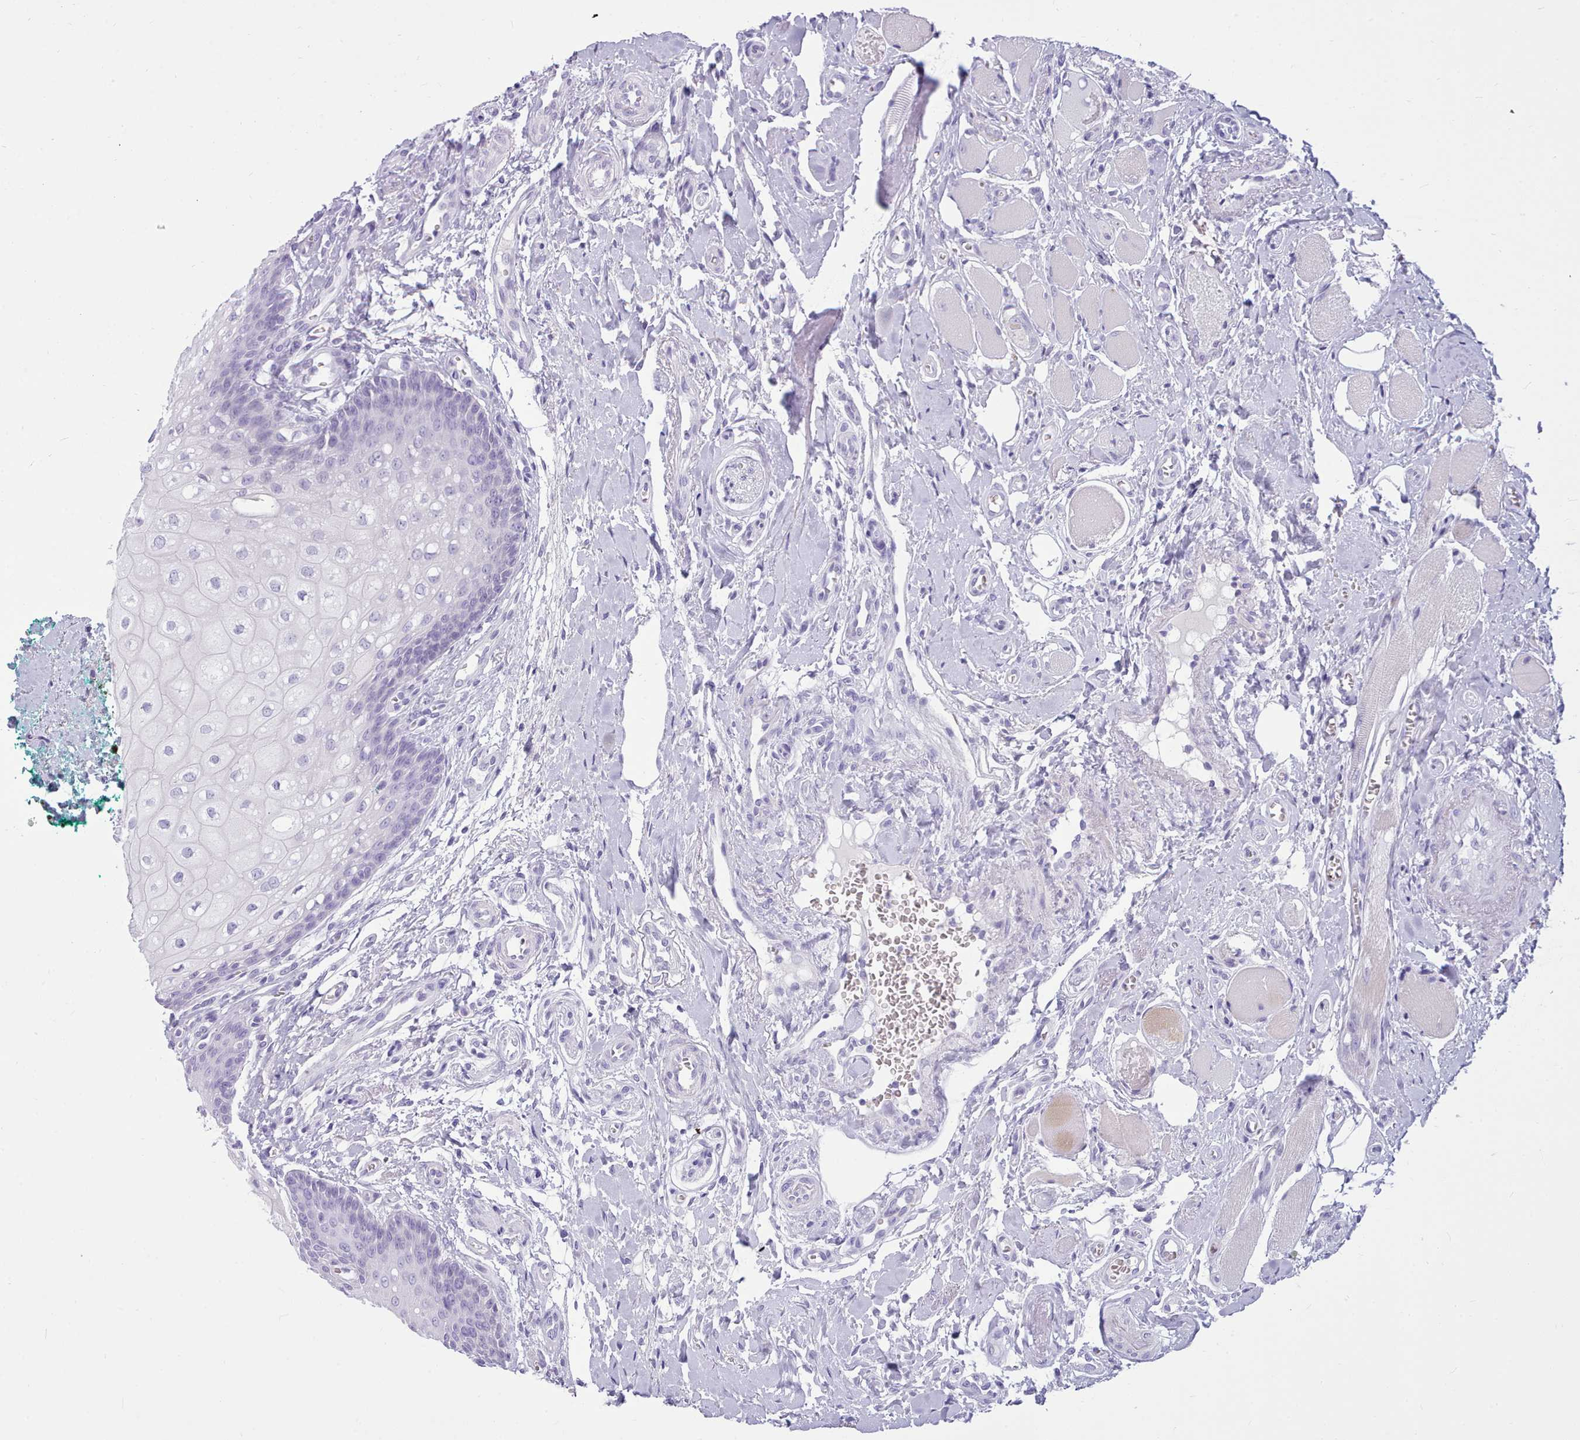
{"staining": {"intensity": "negative", "quantity": "none", "location": "none"}, "tissue": "oral mucosa", "cell_type": "Squamous epithelial cells", "image_type": "normal", "snomed": [{"axis": "morphology", "description": "Normal tissue, NOS"}, {"axis": "morphology", "description": "Squamous cell carcinoma, NOS"}, {"axis": "topography", "description": "Oral tissue"}, {"axis": "topography", "description": "Tounge, NOS"}, {"axis": "topography", "description": "Head-Neck"}], "caption": "This is an immunohistochemistry (IHC) image of unremarkable human oral mucosa. There is no expression in squamous epithelial cells.", "gene": "NKX1", "patient": {"sex": "male", "age": 79}}